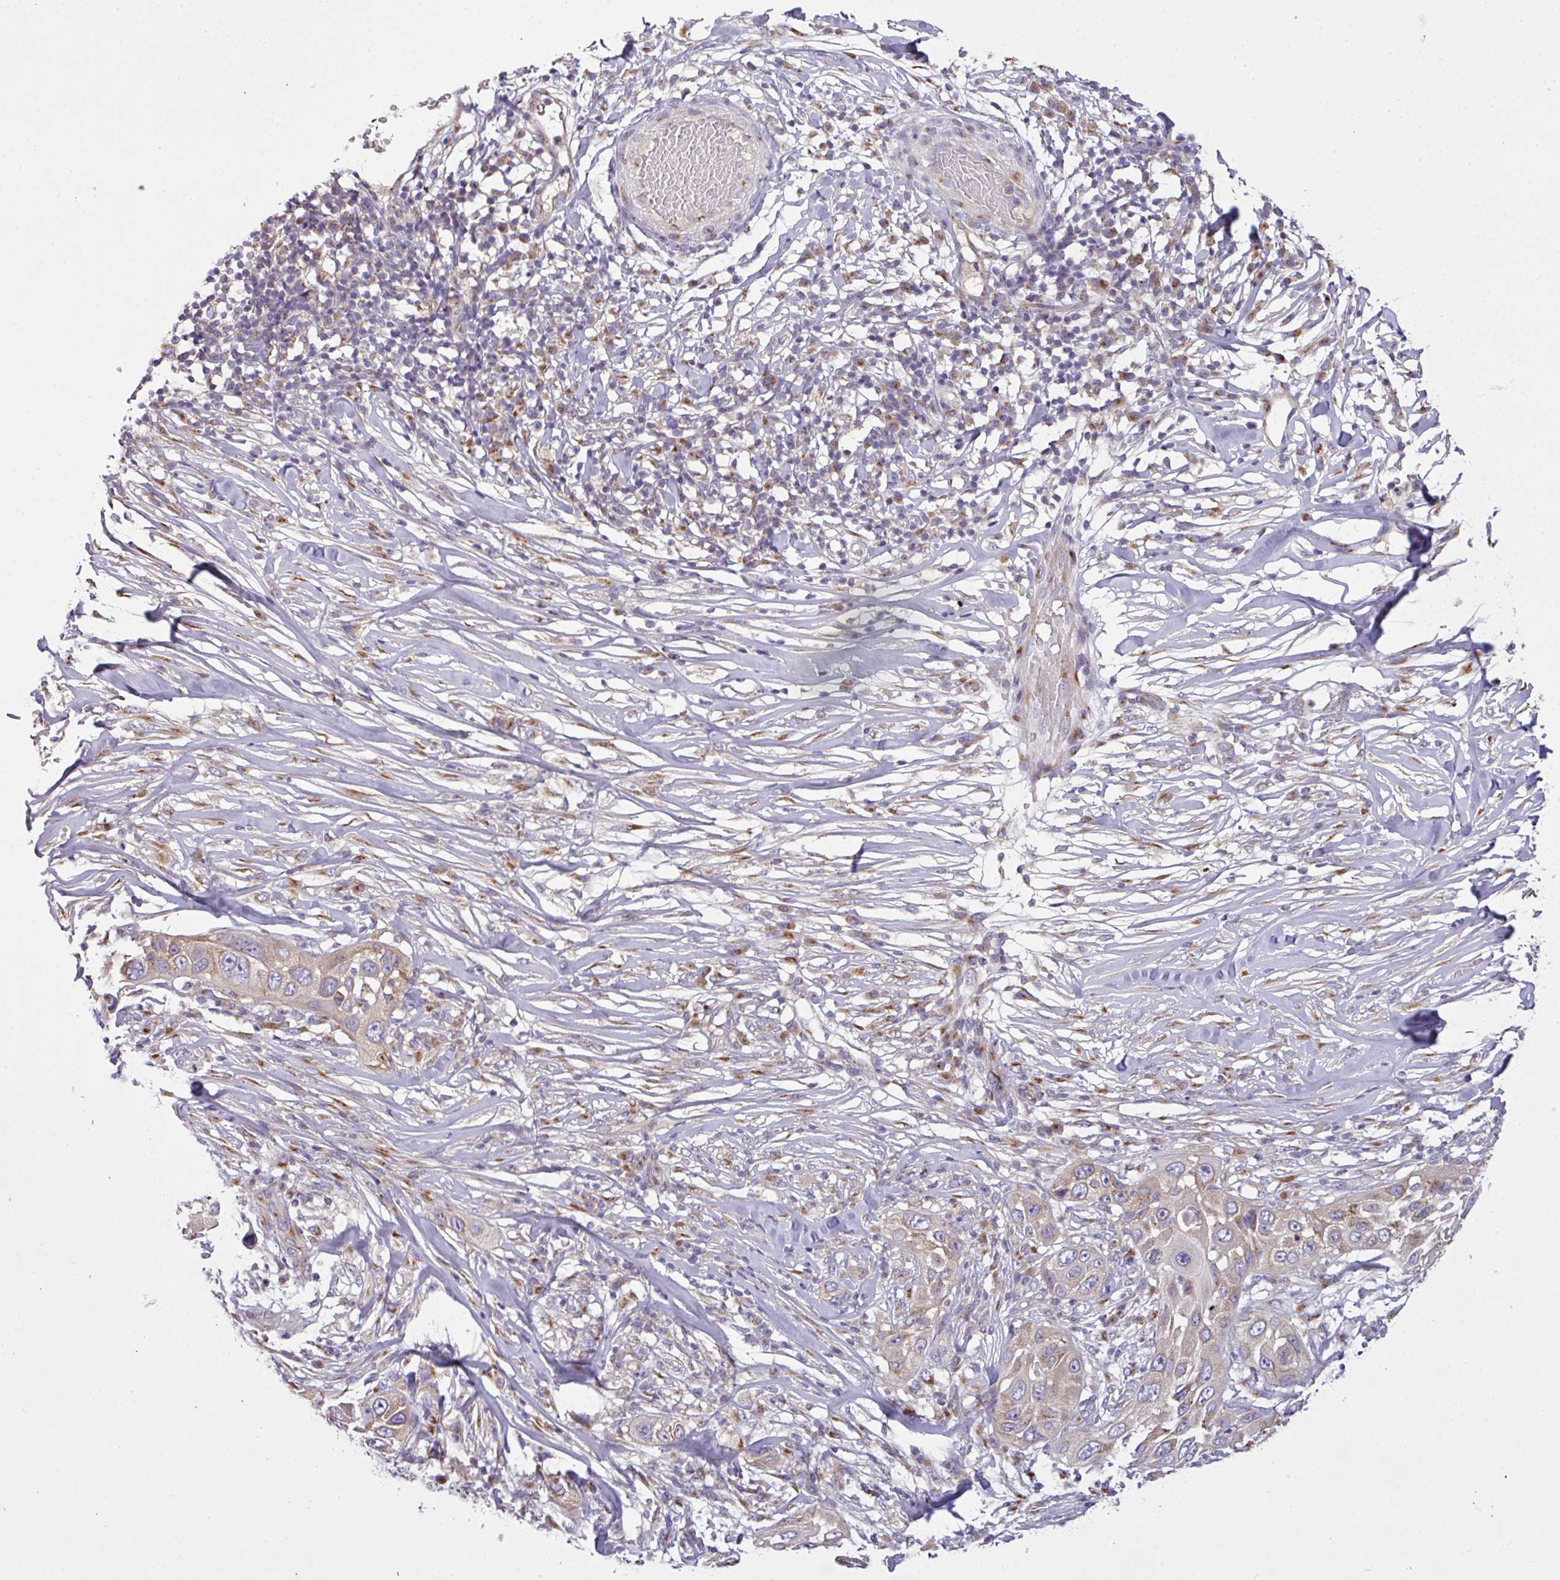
{"staining": {"intensity": "moderate", "quantity": "<25%", "location": "cytoplasmic/membranous"}, "tissue": "skin cancer", "cell_type": "Tumor cells", "image_type": "cancer", "snomed": [{"axis": "morphology", "description": "Squamous cell carcinoma, NOS"}, {"axis": "topography", "description": "Skin"}], "caption": "Skin cancer tissue shows moderate cytoplasmic/membranous expression in approximately <25% of tumor cells", "gene": "VTI1A", "patient": {"sex": "female", "age": 44}}